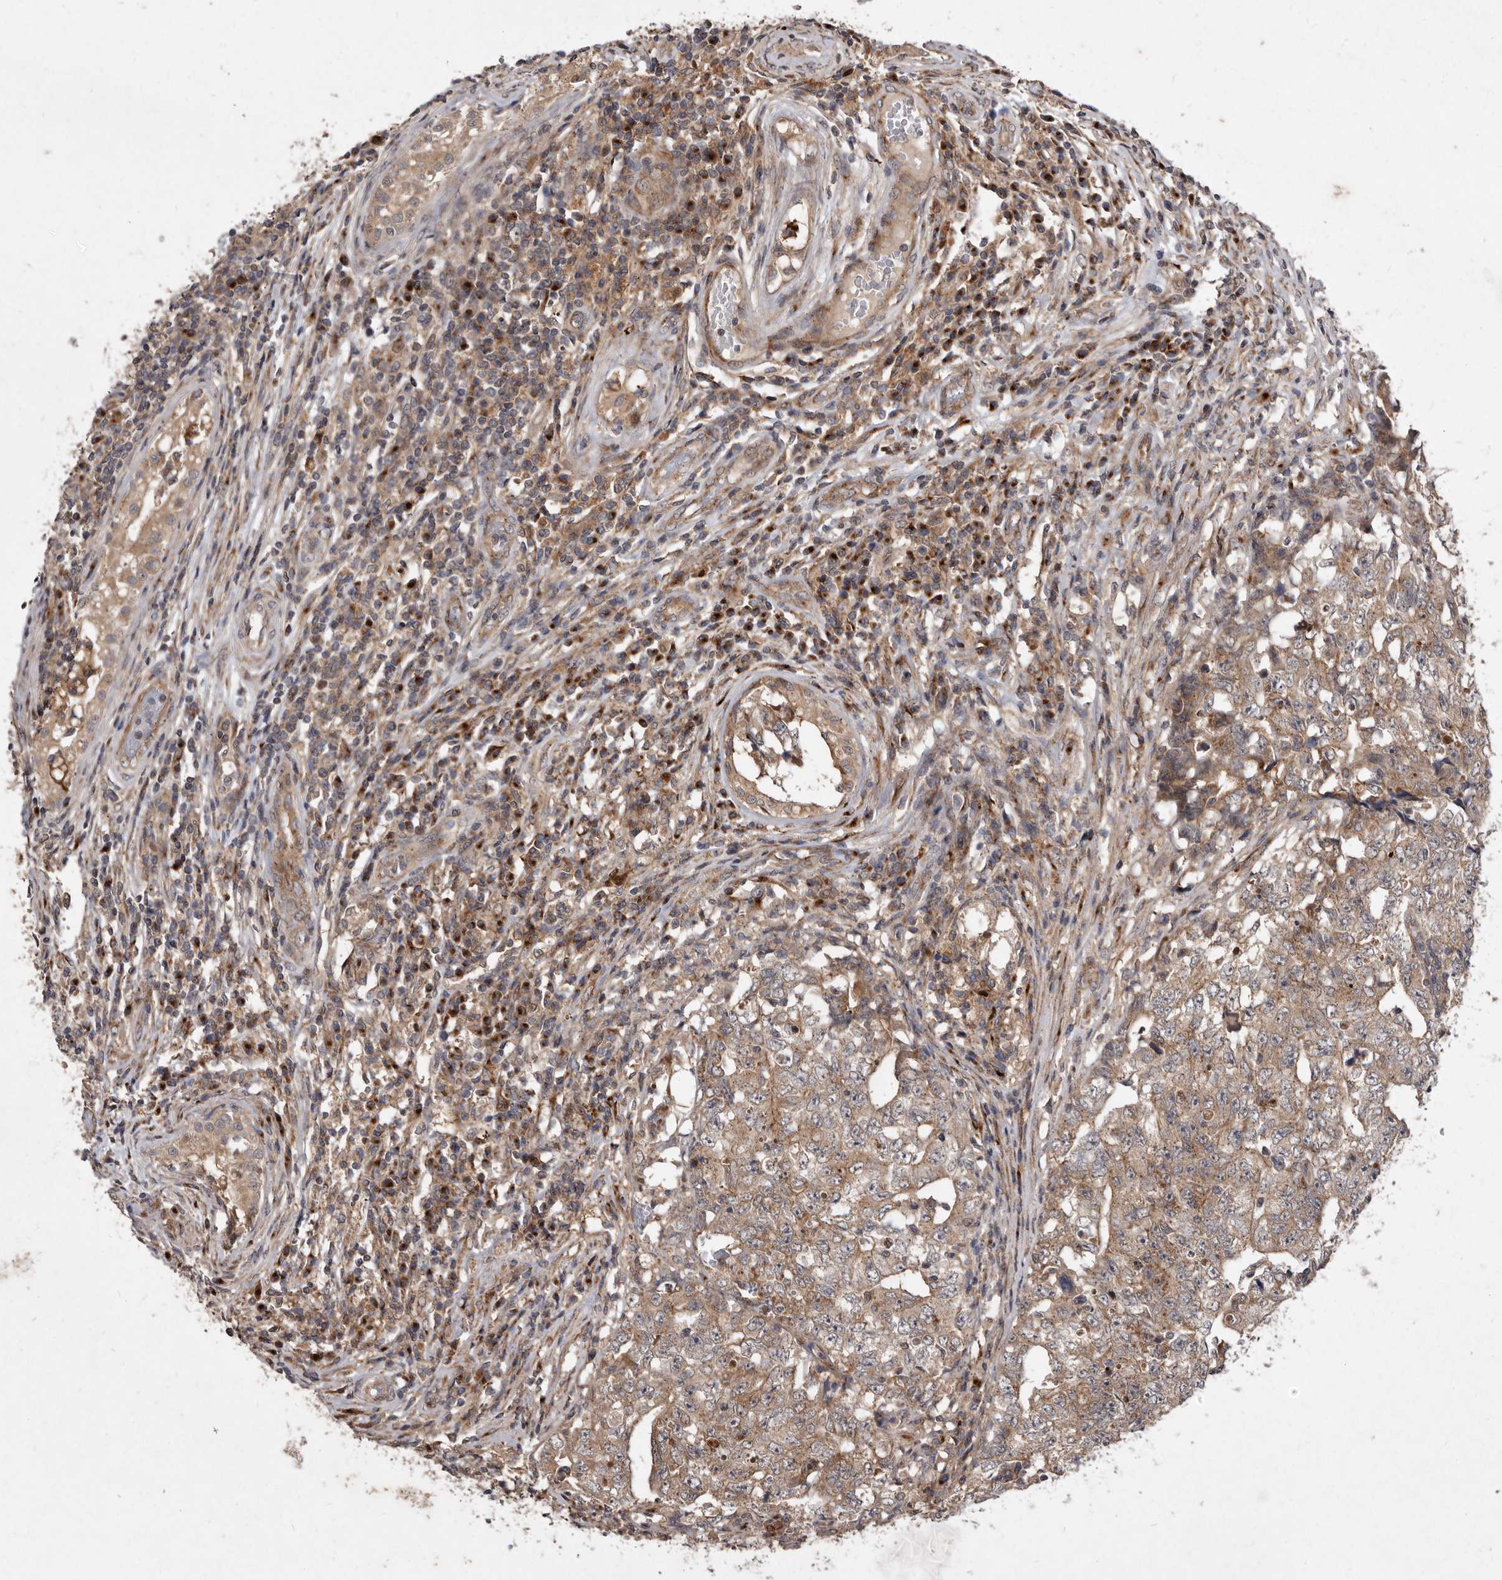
{"staining": {"intensity": "moderate", "quantity": ">75%", "location": "cytoplasmic/membranous"}, "tissue": "testis cancer", "cell_type": "Tumor cells", "image_type": "cancer", "snomed": [{"axis": "morphology", "description": "Carcinoma, Embryonal, NOS"}, {"axis": "topography", "description": "Testis"}], "caption": "Immunohistochemistry of human testis embryonal carcinoma displays medium levels of moderate cytoplasmic/membranous staining in about >75% of tumor cells.", "gene": "FLAD1", "patient": {"sex": "male", "age": 26}}